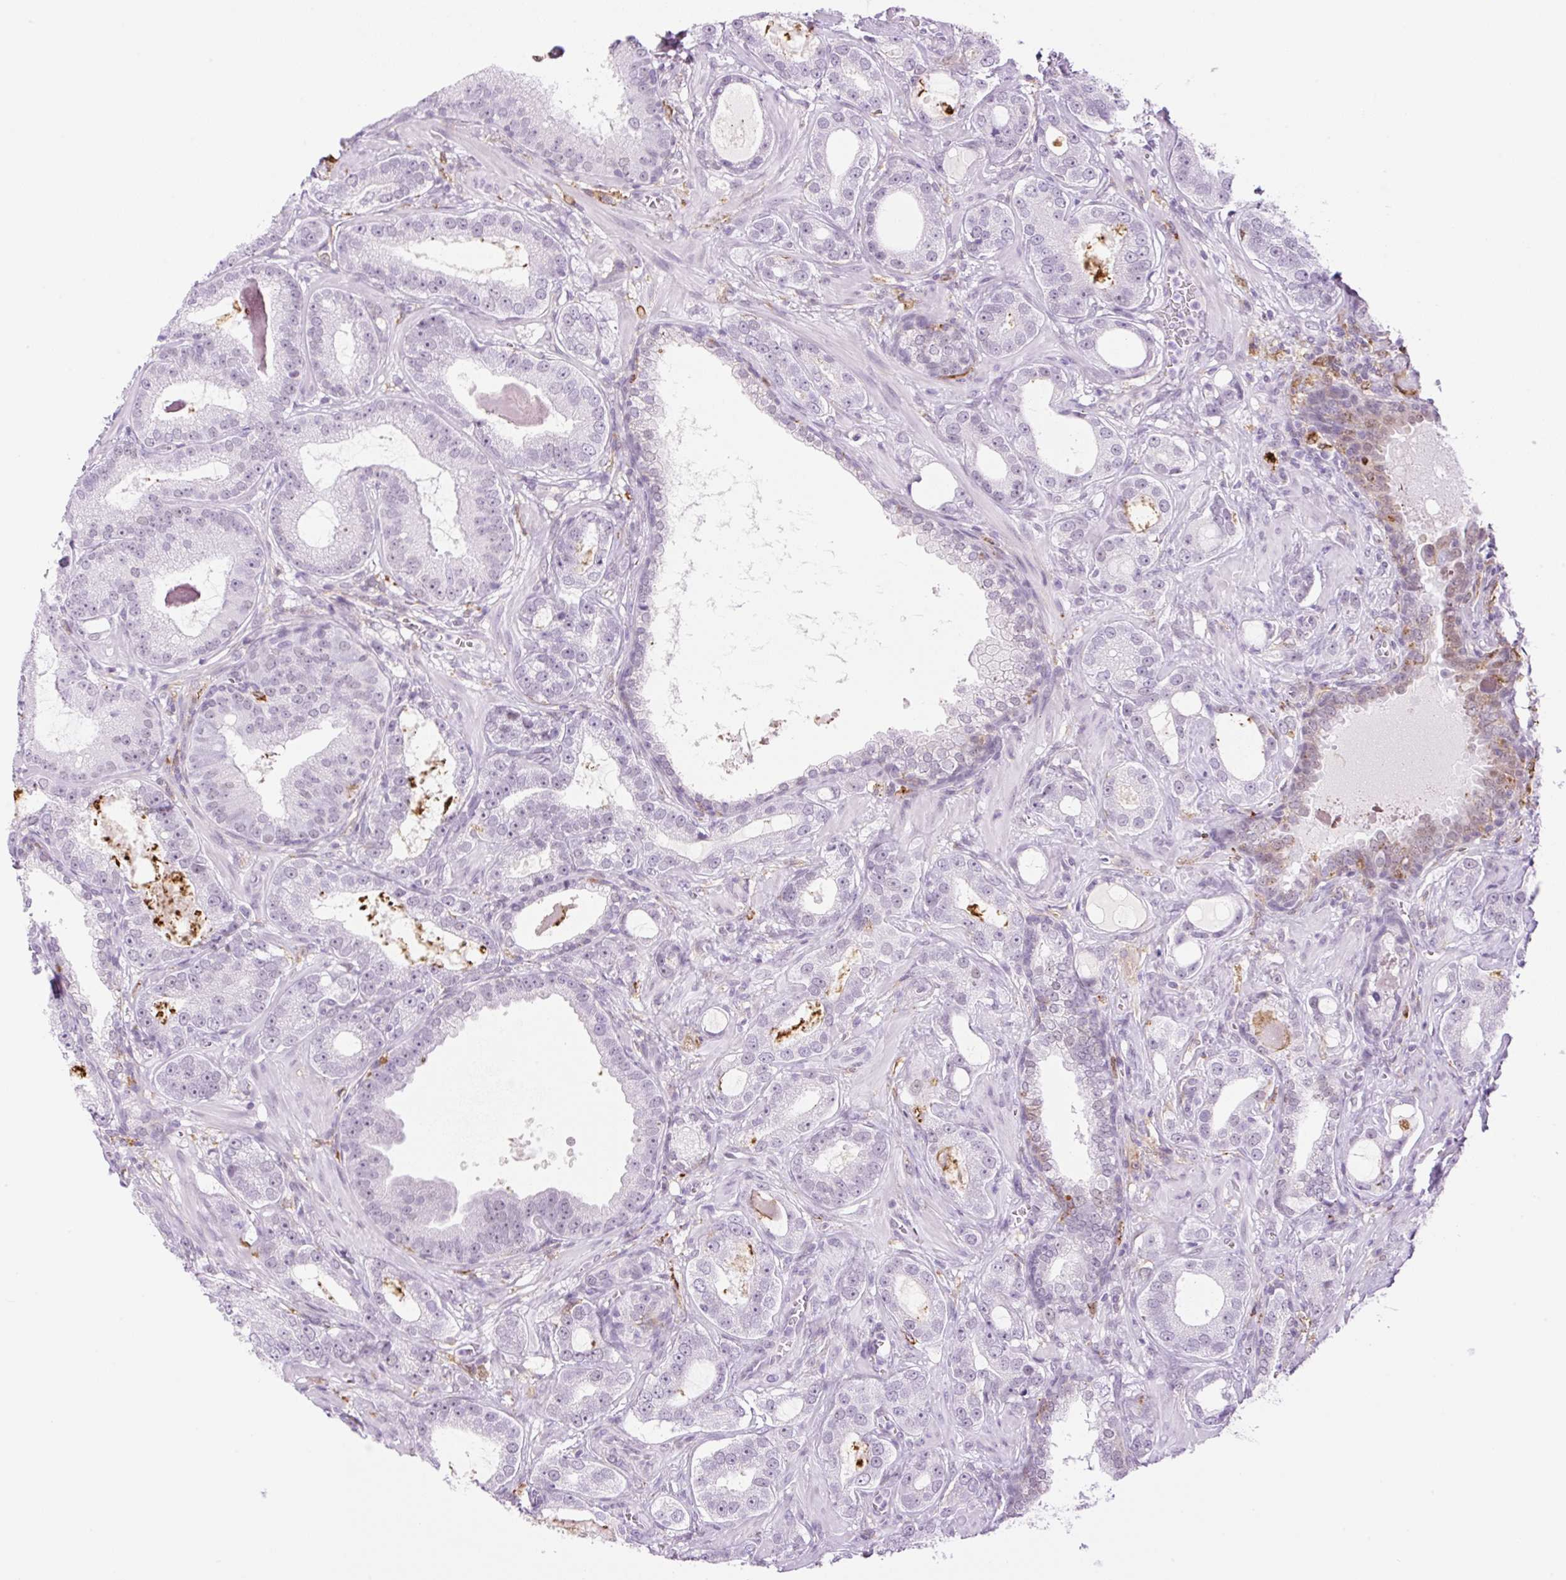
{"staining": {"intensity": "weak", "quantity": "<25%", "location": "nuclear"}, "tissue": "prostate cancer", "cell_type": "Tumor cells", "image_type": "cancer", "snomed": [{"axis": "morphology", "description": "Adenocarcinoma, High grade"}, {"axis": "topography", "description": "Prostate"}], "caption": "Prostate adenocarcinoma (high-grade) stained for a protein using immunohistochemistry (IHC) reveals no staining tumor cells.", "gene": "PALM3", "patient": {"sex": "male", "age": 65}}